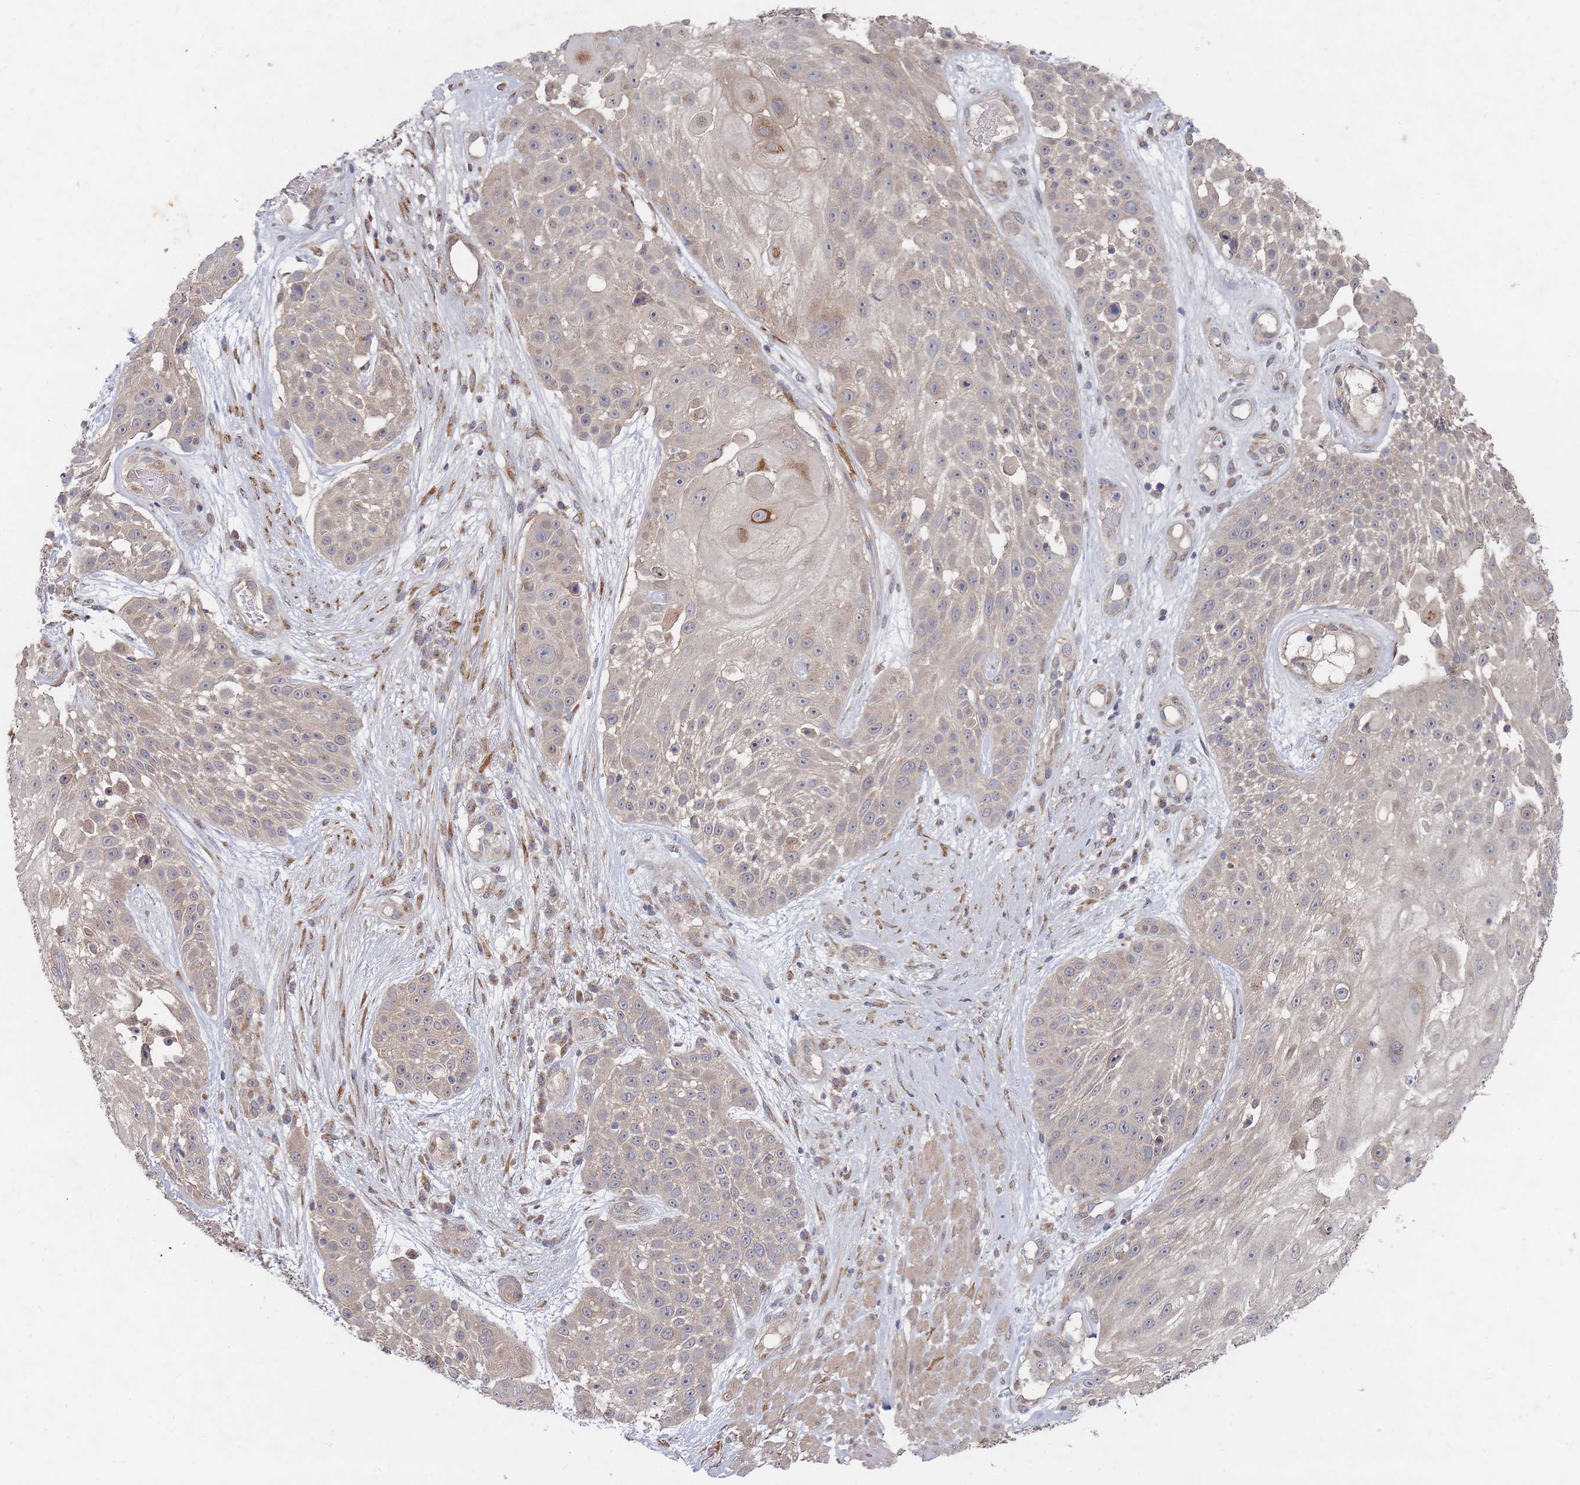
{"staining": {"intensity": "weak", "quantity": "<25%", "location": "cytoplasmic/membranous"}, "tissue": "skin cancer", "cell_type": "Tumor cells", "image_type": "cancer", "snomed": [{"axis": "morphology", "description": "Squamous cell carcinoma, NOS"}, {"axis": "topography", "description": "Skin"}], "caption": "A micrograph of skin cancer stained for a protein shows no brown staining in tumor cells.", "gene": "SLC35F5", "patient": {"sex": "female", "age": 86}}